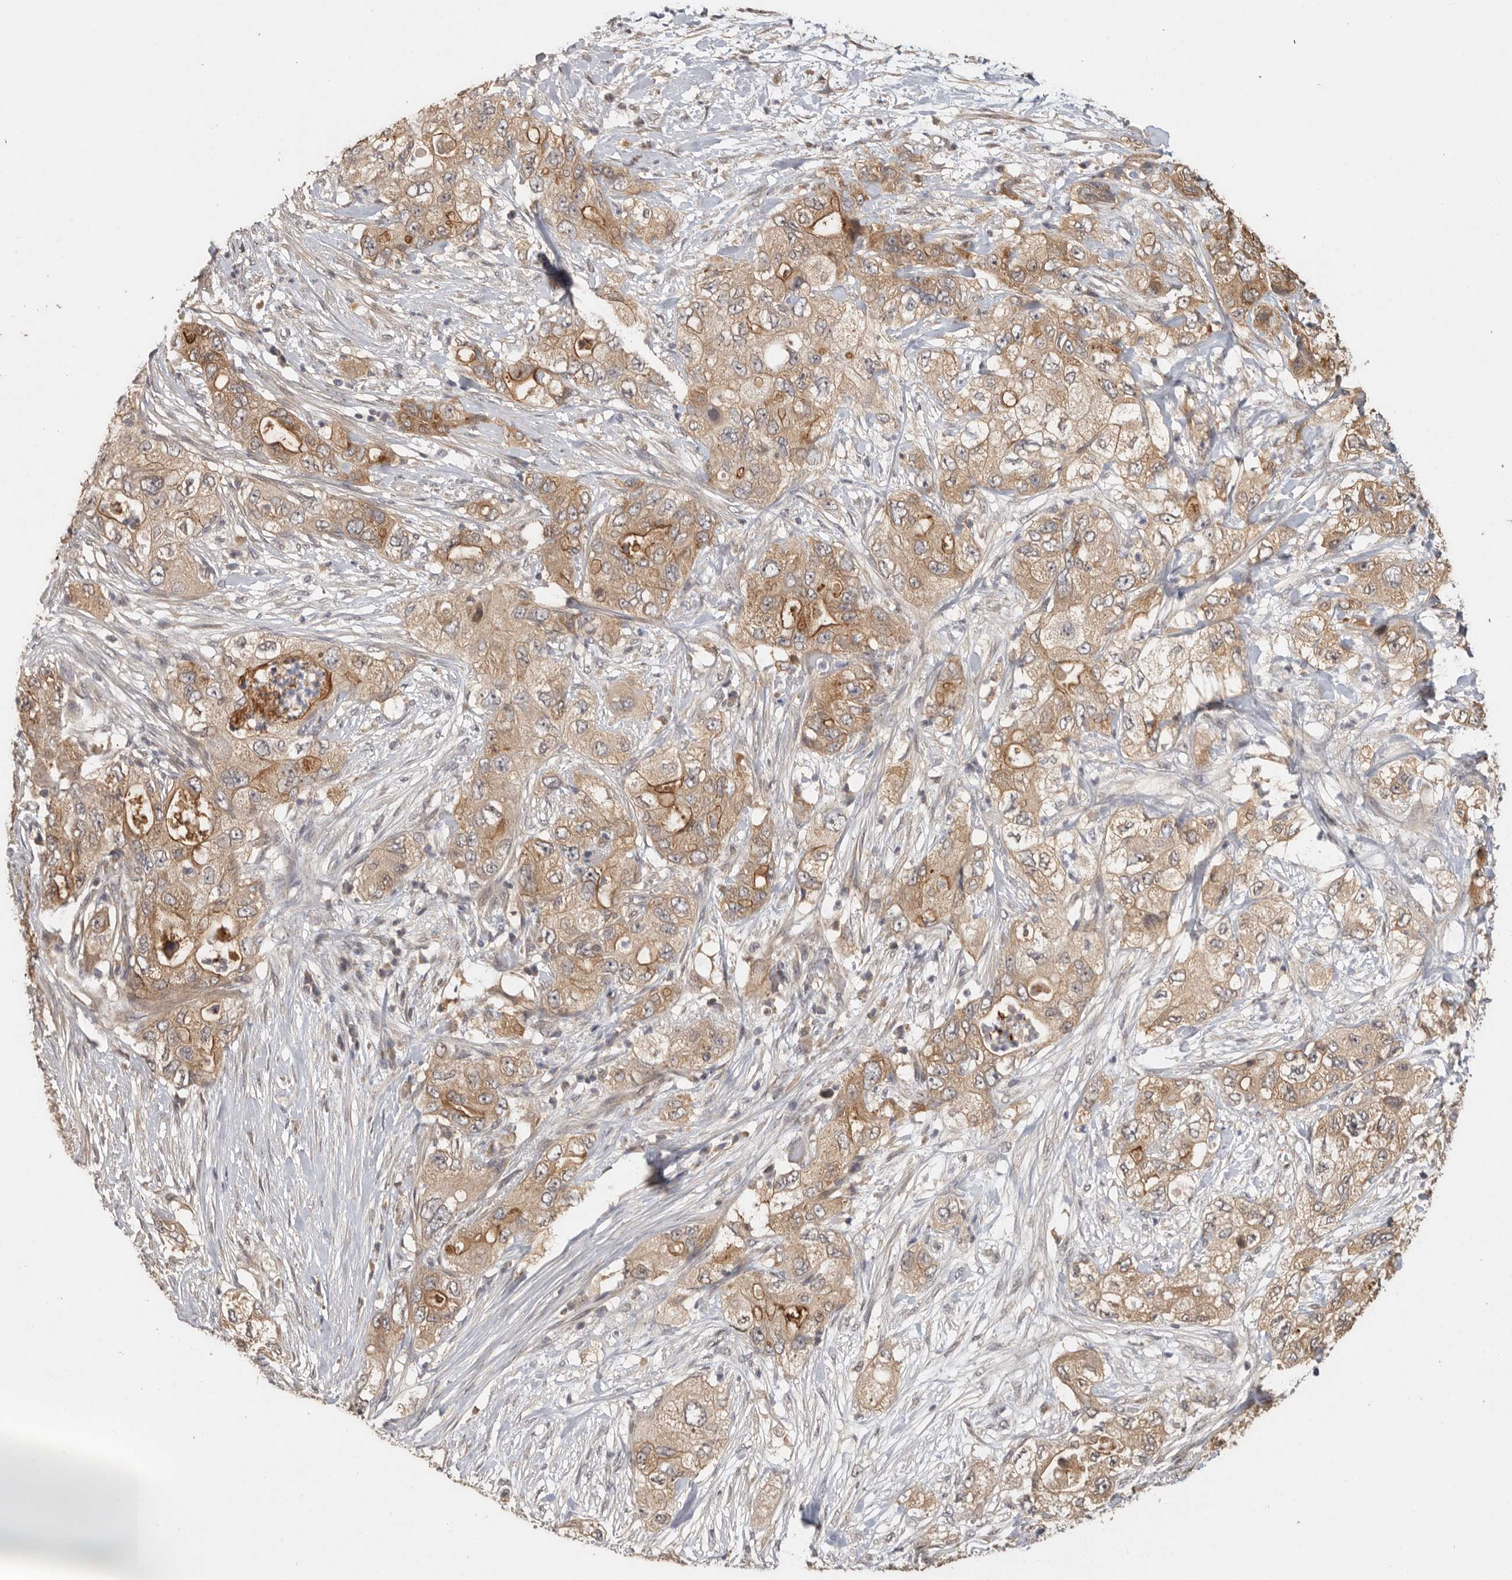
{"staining": {"intensity": "moderate", "quantity": ">75%", "location": "cytoplasmic/membranous"}, "tissue": "pancreatic cancer", "cell_type": "Tumor cells", "image_type": "cancer", "snomed": [{"axis": "morphology", "description": "Adenocarcinoma, NOS"}, {"axis": "topography", "description": "Pancreas"}], "caption": "A medium amount of moderate cytoplasmic/membranous expression is appreciated in approximately >75% of tumor cells in adenocarcinoma (pancreatic) tissue.", "gene": "BAIAP2", "patient": {"sex": "female", "age": 73}}